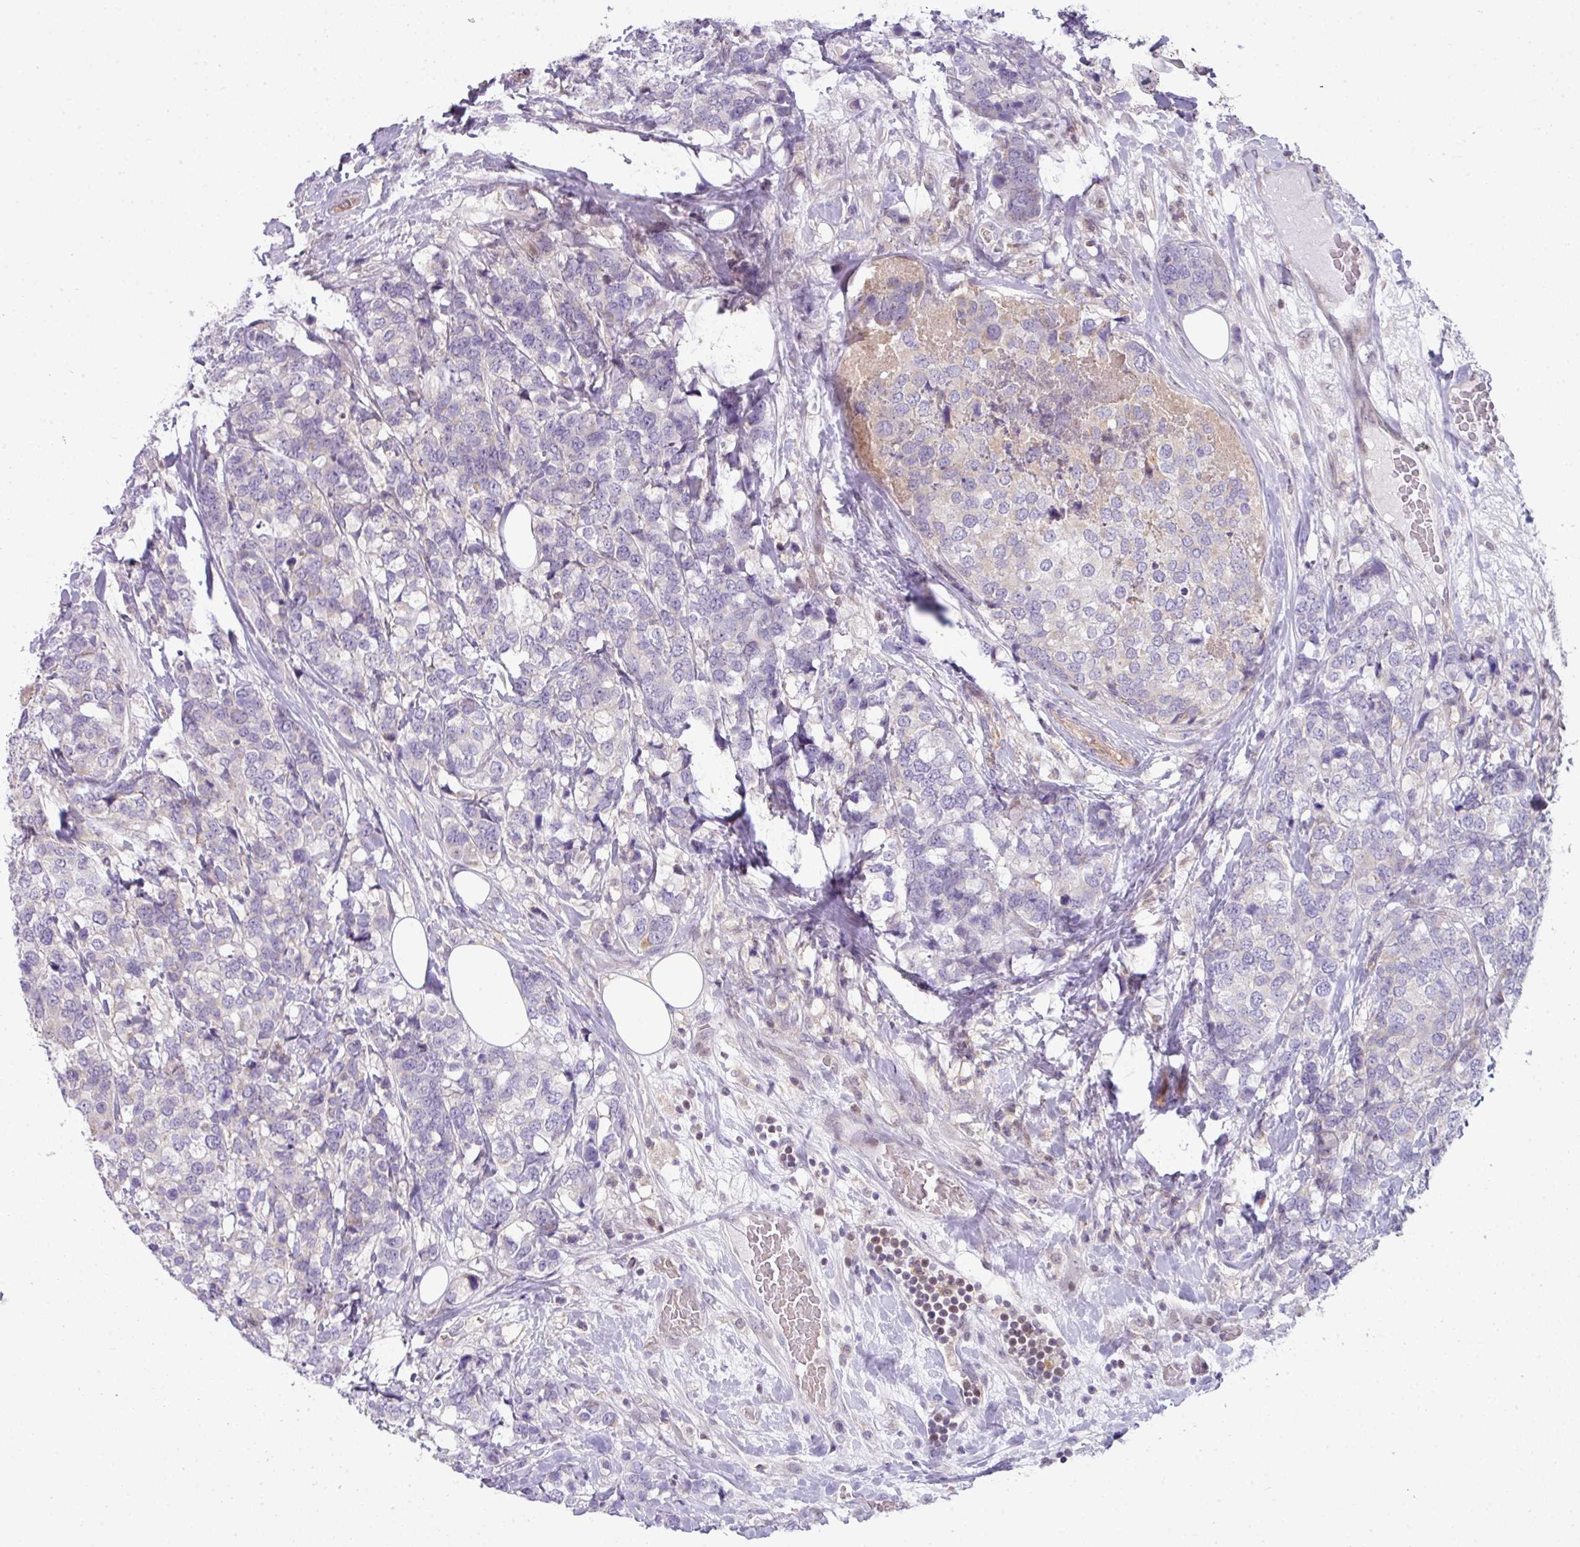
{"staining": {"intensity": "negative", "quantity": "none", "location": "none"}, "tissue": "breast cancer", "cell_type": "Tumor cells", "image_type": "cancer", "snomed": [{"axis": "morphology", "description": "Lobular carcinoma"}, {"axis": "topography", "description": "Breast"}], "caption": "Immunohistochemistry (IHC) of human lobular carcinoma (breast) displays no expression in tumor cells. Nuclei are stained in blue.", "gene": "STAT5A", "patient": {"sex": "female", "age": 59}}